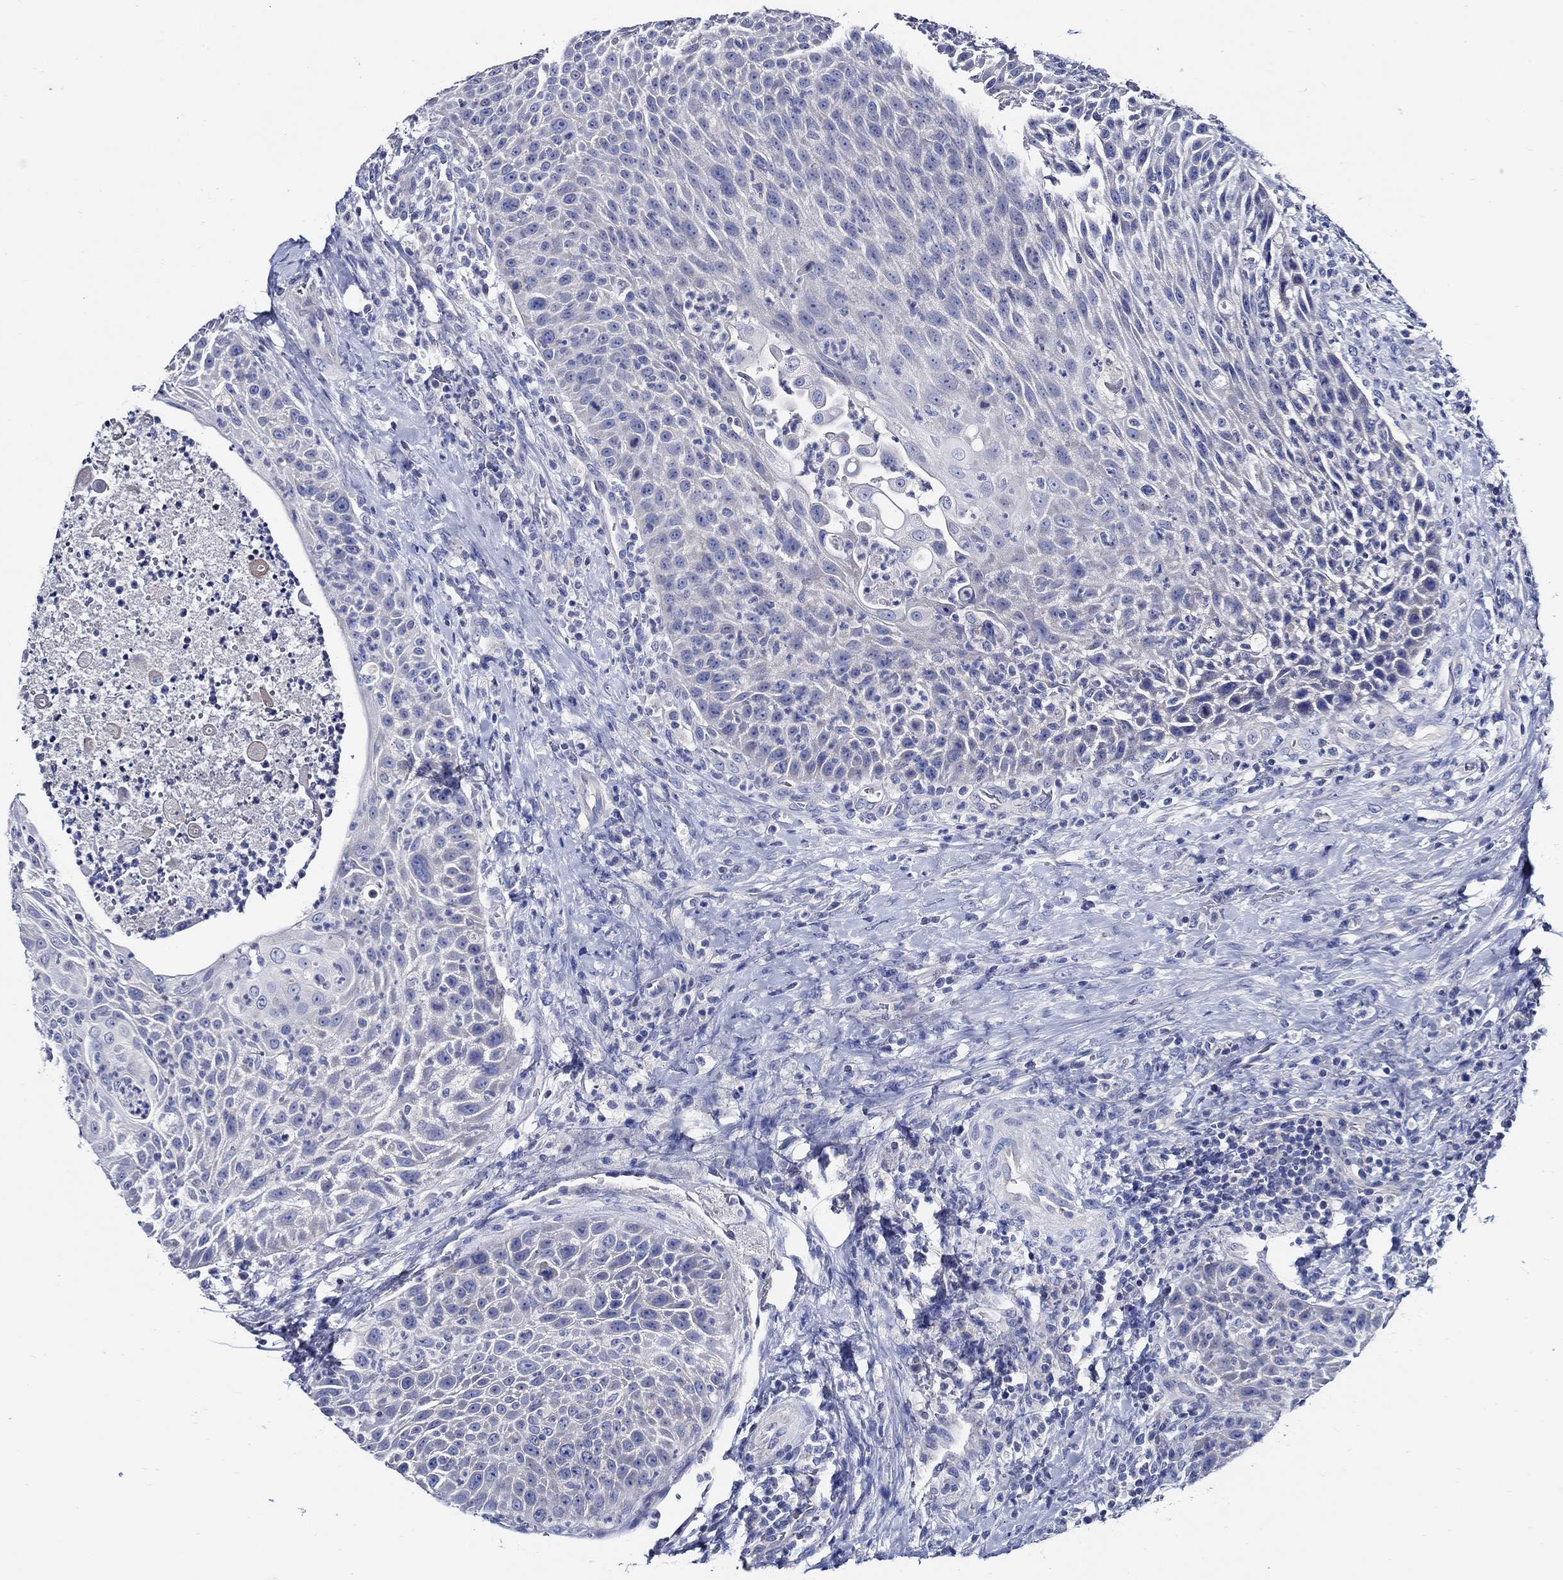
{"staining": {"intensity": "negative", "quantity": "none", "location": "none"}, "tissue": "head and neck cancer", "cell_type": "Tumor cells", "image_type": "cancer", "snomed": [{"axis": "morphology", "description": "Squamous cell carcinoma, NOS"}, {"axis": "topography", "description": "Head-Neck"}], "caption": "Head and neck squamous cell carcinoma stained for a protein using IHC demonstrates no expression tumor cells.", "gene": "SKOR1", "patient": {"sex": "male", "age": 69}}